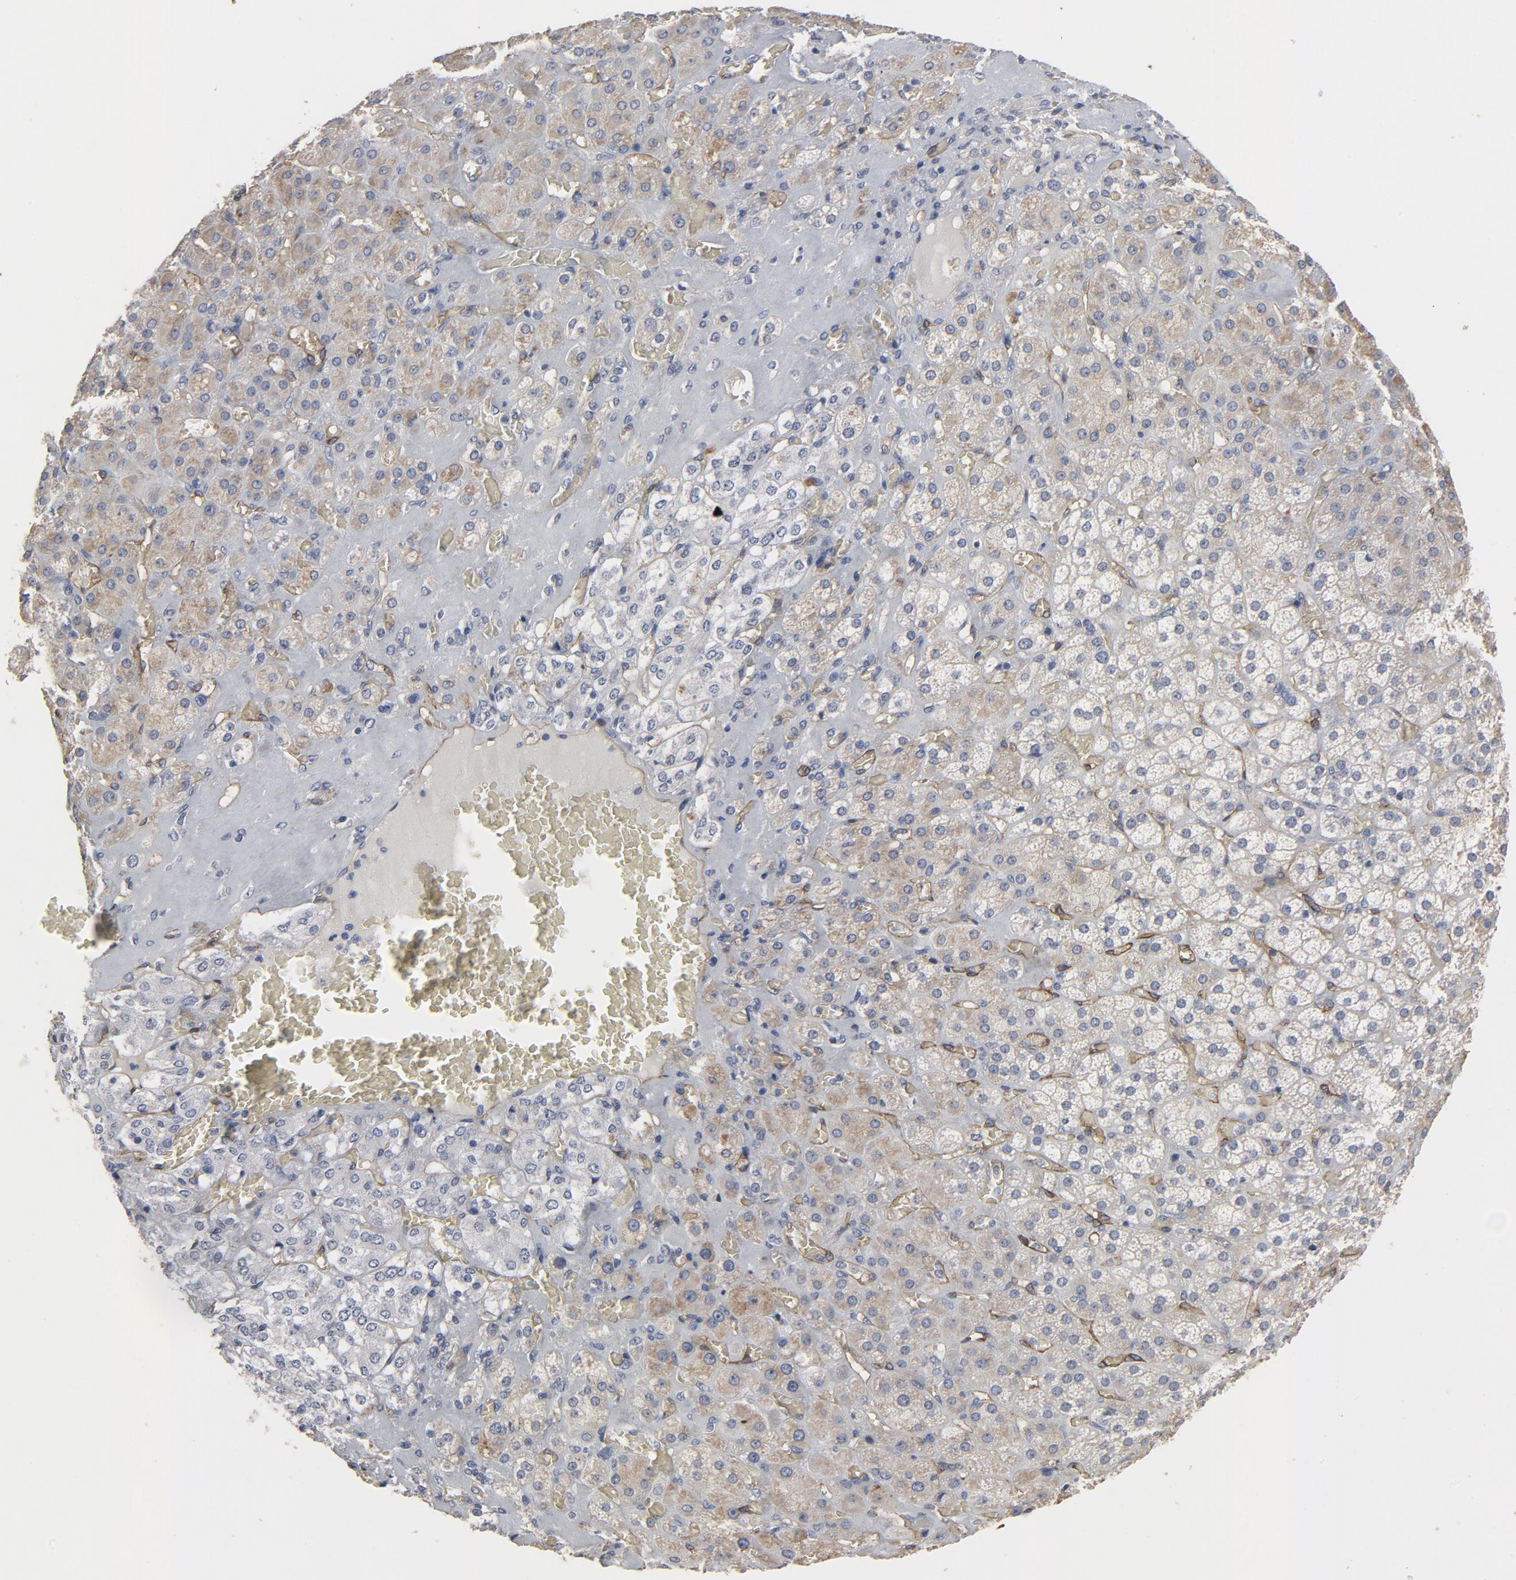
{"staining": {"intensity": "weak", "quantity": ">75%", "location": "cytoplasmic/membranous"}, "tissue": "adrenal gland", "cell_type": "Glandular cells", "image_type": "normal", "snomed": [{"axis": "morphology", "description": "Normal tissue, NOS"}, {"axis": "topography", "description": "Adrenal gland"}], "caption": "Unremarkable adrenal gland was stained to show a protein in brown. There is low levels of weak cytoplasmic/membranous expression in about >75% of glandular cells. (DAB (3,3'-diaminobenzidine) IHC, brown staining for protein, blue staining for nuclei).", "gene": "KDR", "patient": {"sex": "female", "age": 71}}